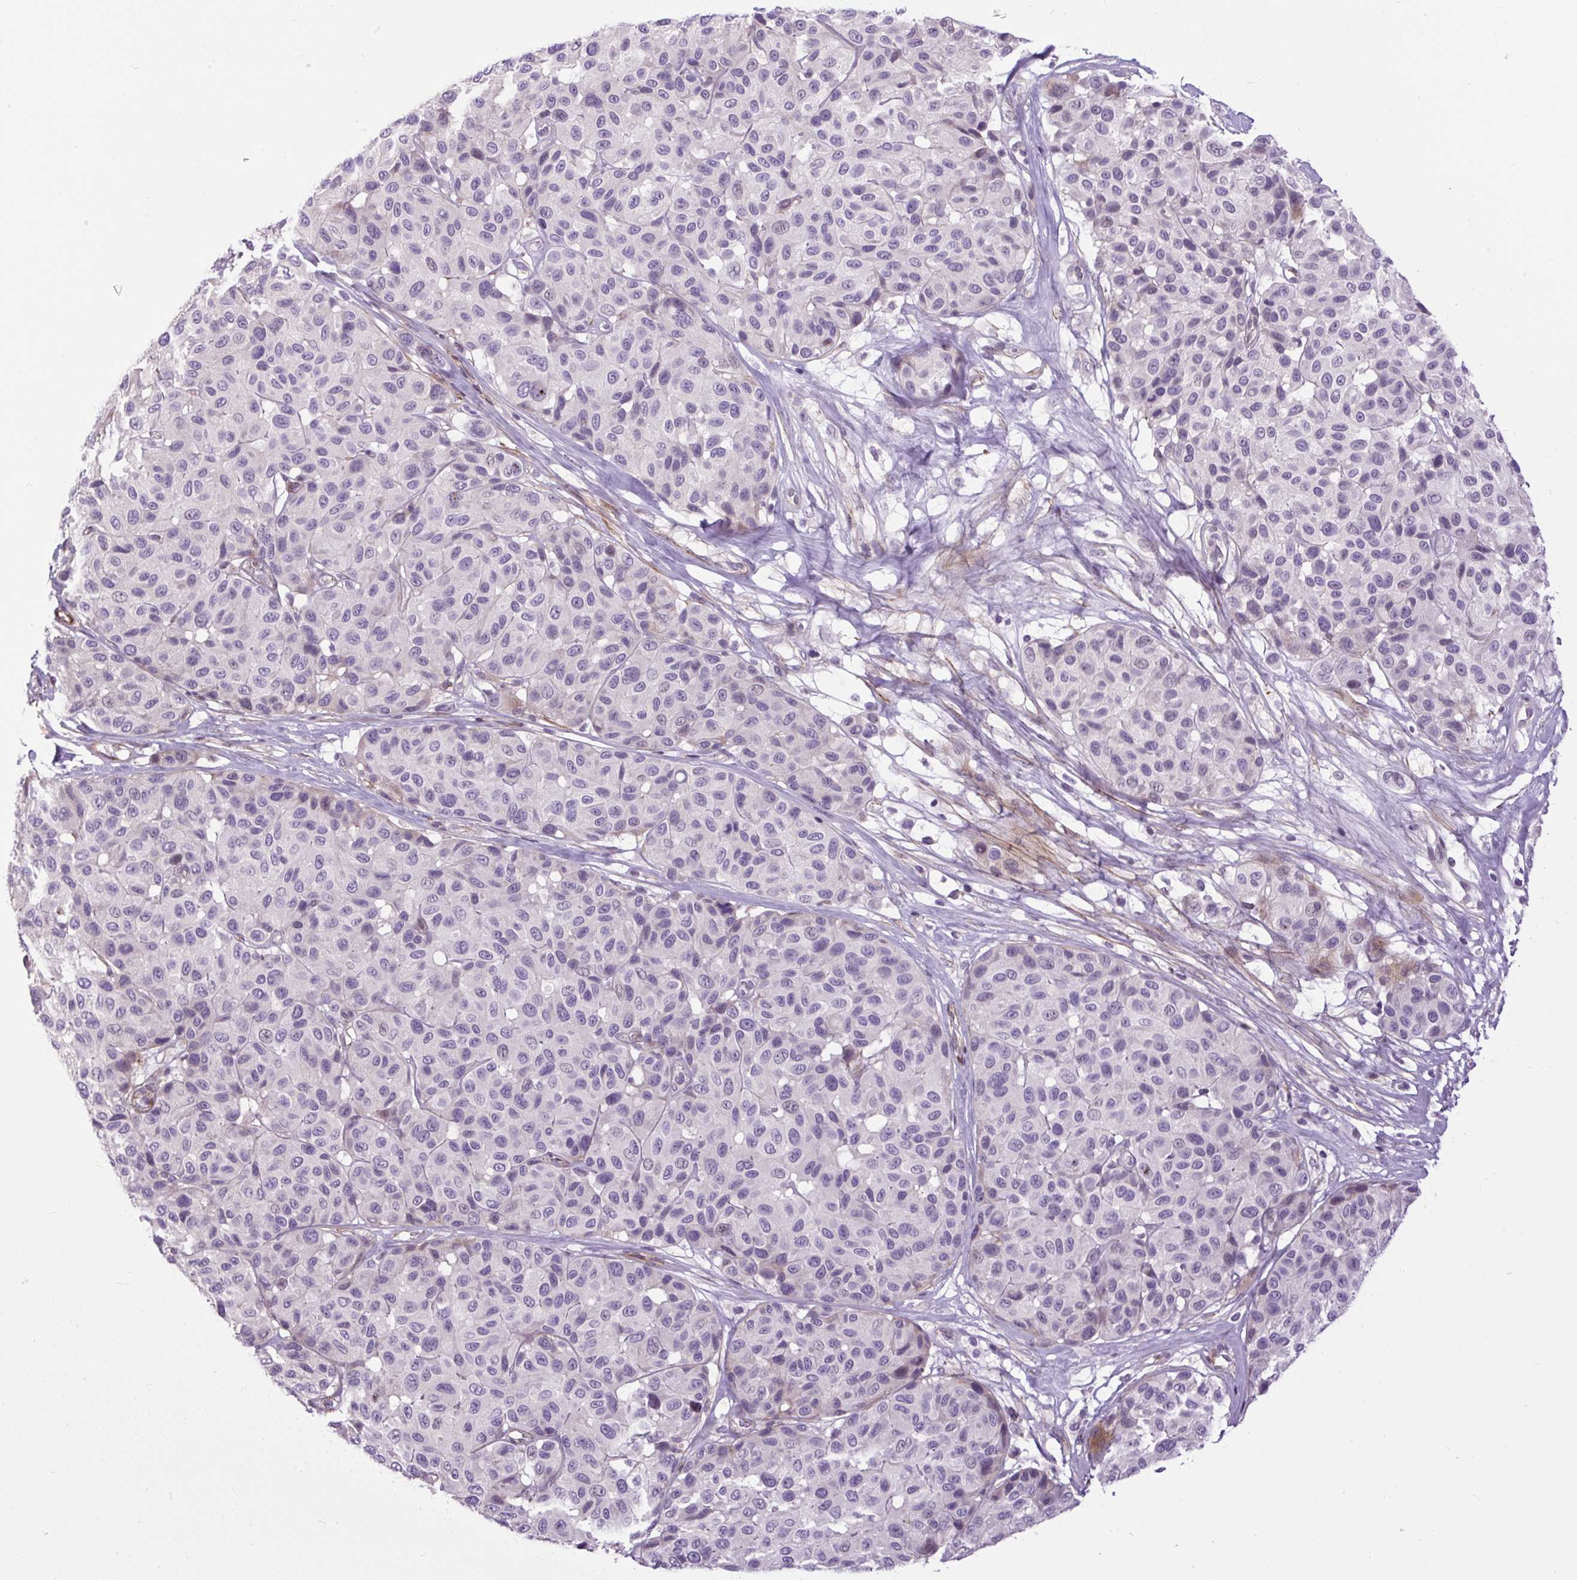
{"staining": {"intensity": "negative", "quantity": "none", "location": "none"}, "tissue": "melanoma", "cell_type": "Tumor cells", "image_type": "cancer", "snomed": [{"axis": "morphology", "description": "Malignant melanoma, NOS"}, {"axis": "topography", "description": "Skin"}], "caption": "Tumor cells show no significant staining in malignant melanoma.", "gene": "ZNF197", "patient": {"sex": "female", "age": 66}}